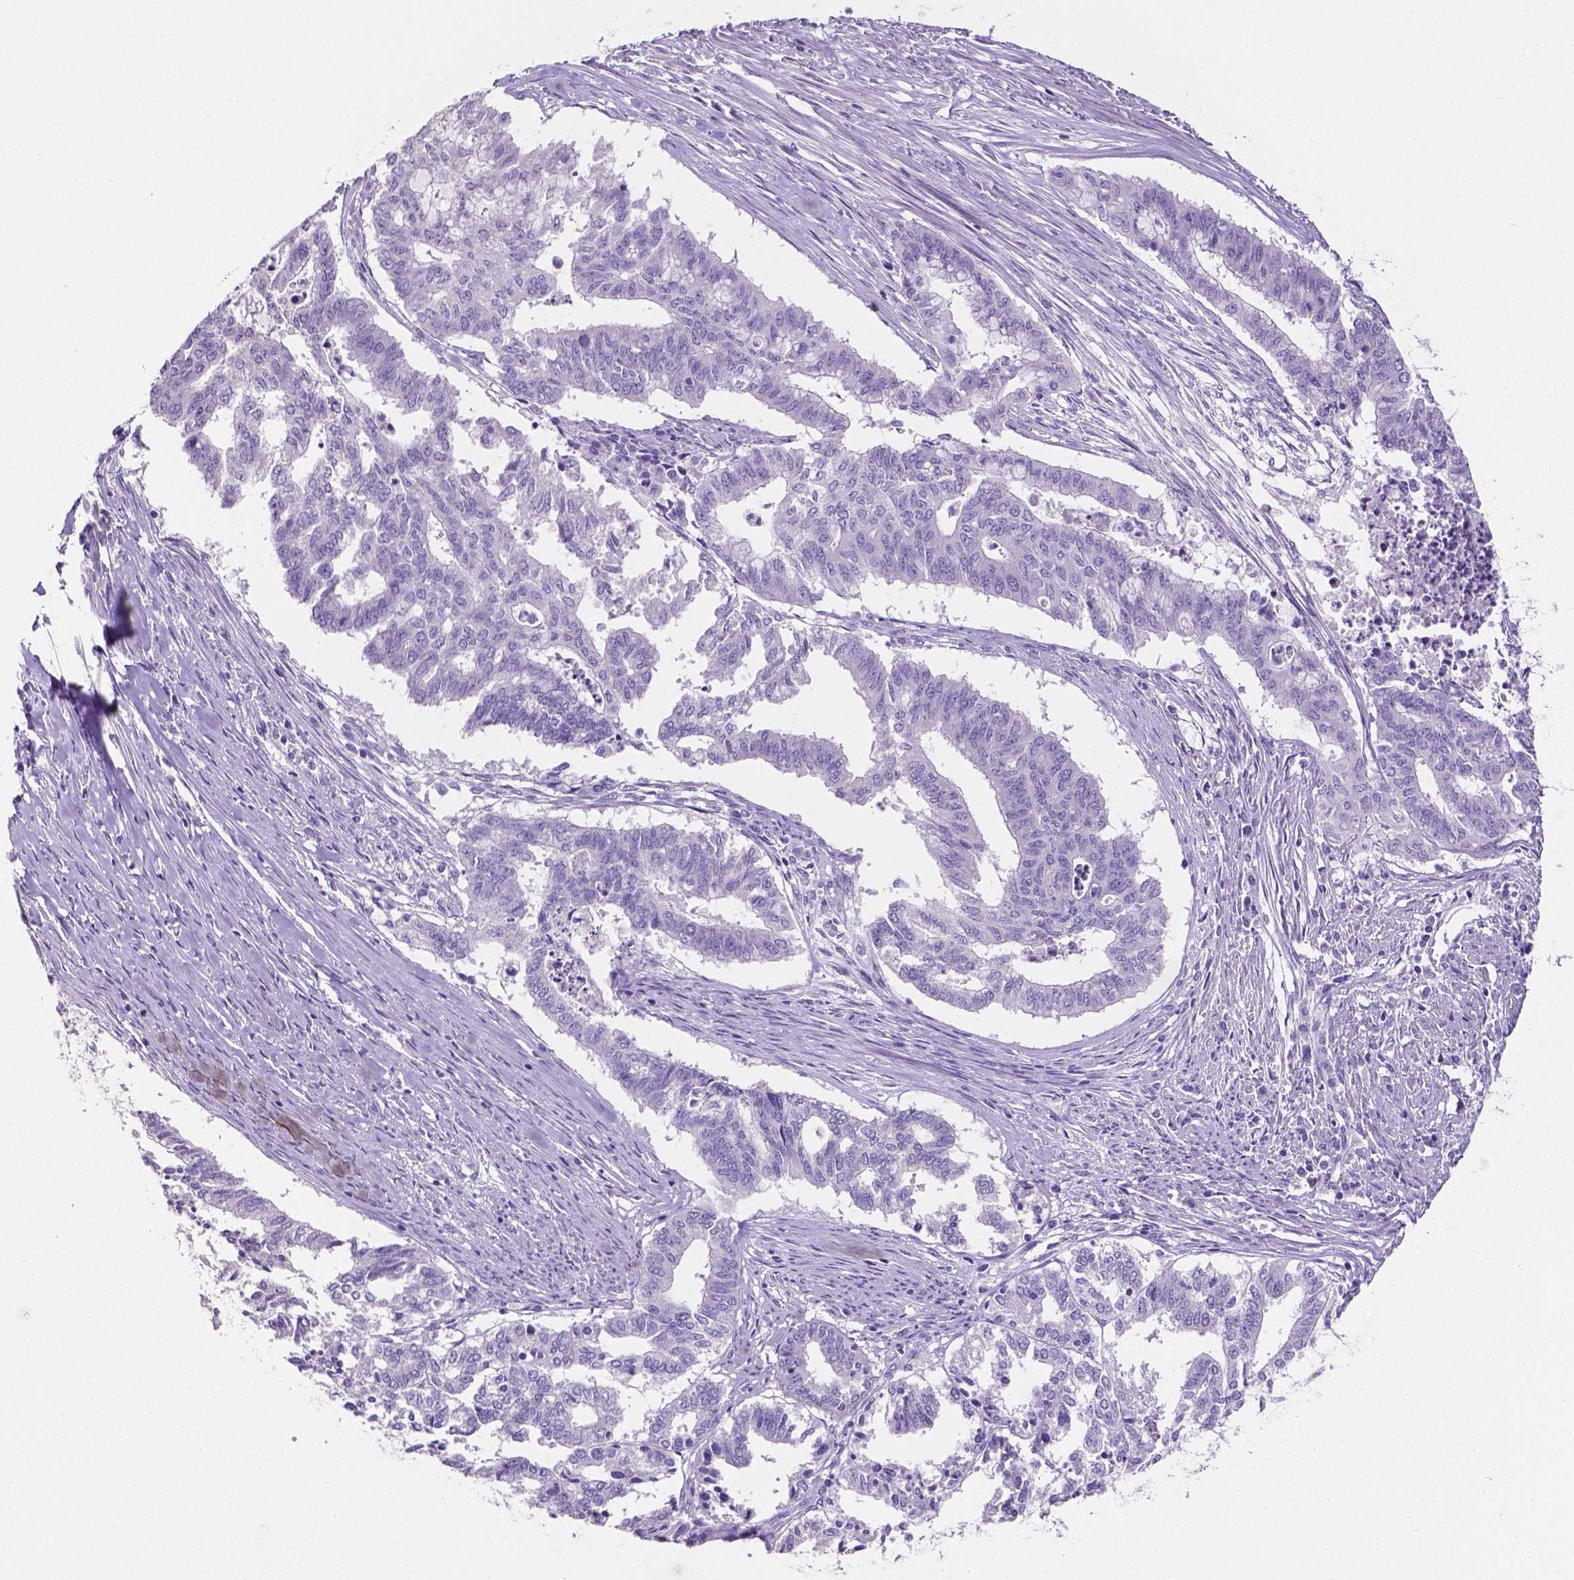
{"staining": {"intensity": "negative", "quantity": "none", "location": "none"}, "tissue": "endometrial cancer", "cell_type": "Tumor cells", "image_type": "cancer", "snomed": [{"axis": "morphology", "description": "Adenocarcinoma, NOS"}, {"axis": "topography", "description": "Endometrium"}], "caption": "Tumor cells show no significant protein staining in adenocarcinoma (endometrial).", "gene": "SLC22A2", "patient": {"sex": "female", "age": 79}}